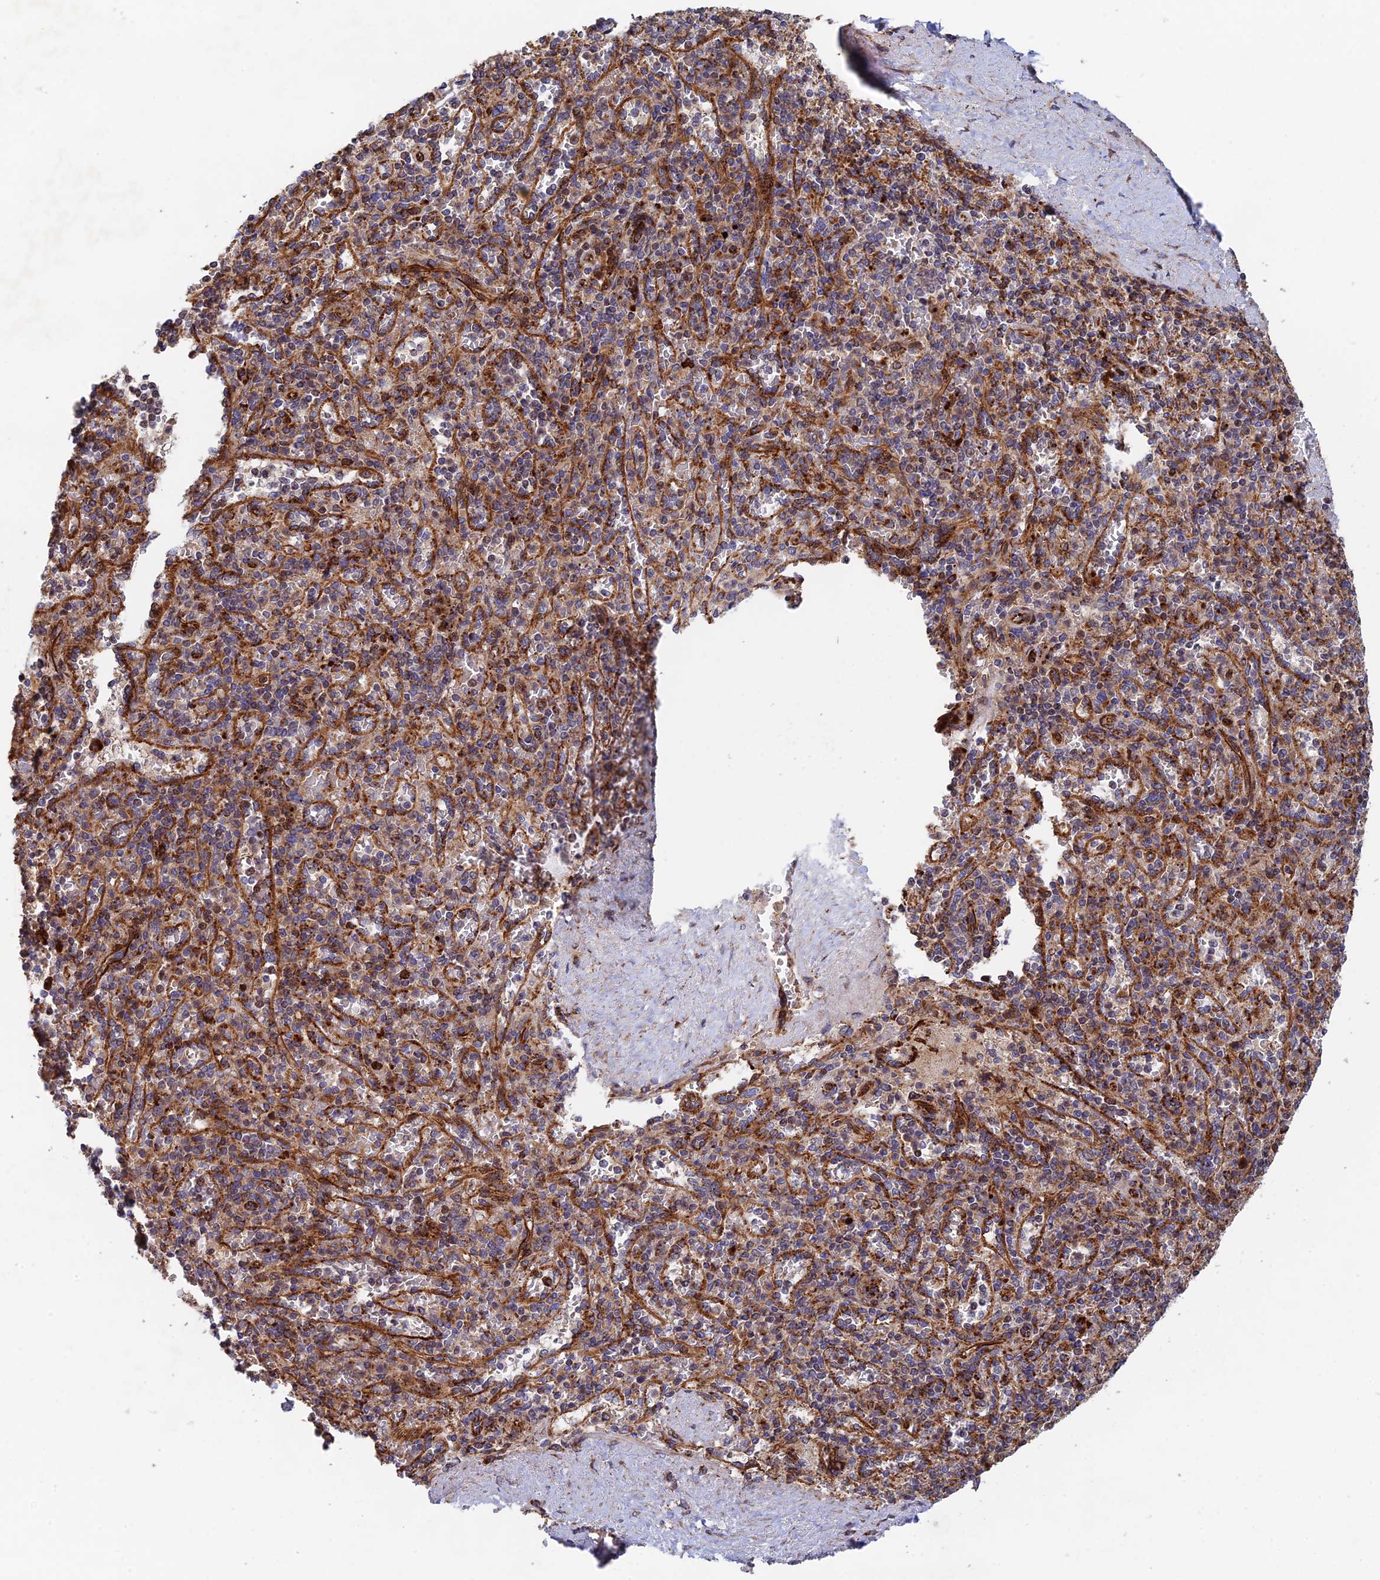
{"staining": {"intensity": "moderate", "quantity": "25%-75%", "location": "cytoplasmic/membranous"}, "tissue": "spleen", "cell_type": "Cells in red pulp", "image_type": "normal", "snomed": [{"axis": "morphology", "description": "Normal tissue, NOS"}, {"axis": "topography", "description": "Spleen"}], "caption": "IHC (DAB) staining of unremarkable human spleen reveals moderate cytoplasmic/membranous protein staining in approximately 25%-75% of cells in red pulp. (DAB (3,3'-diaminobenzidine) IHC with brightfield microscopy, high magnification).", "gene": "PPP2R3C", "patient": {"sex": "male", "age": 82}}